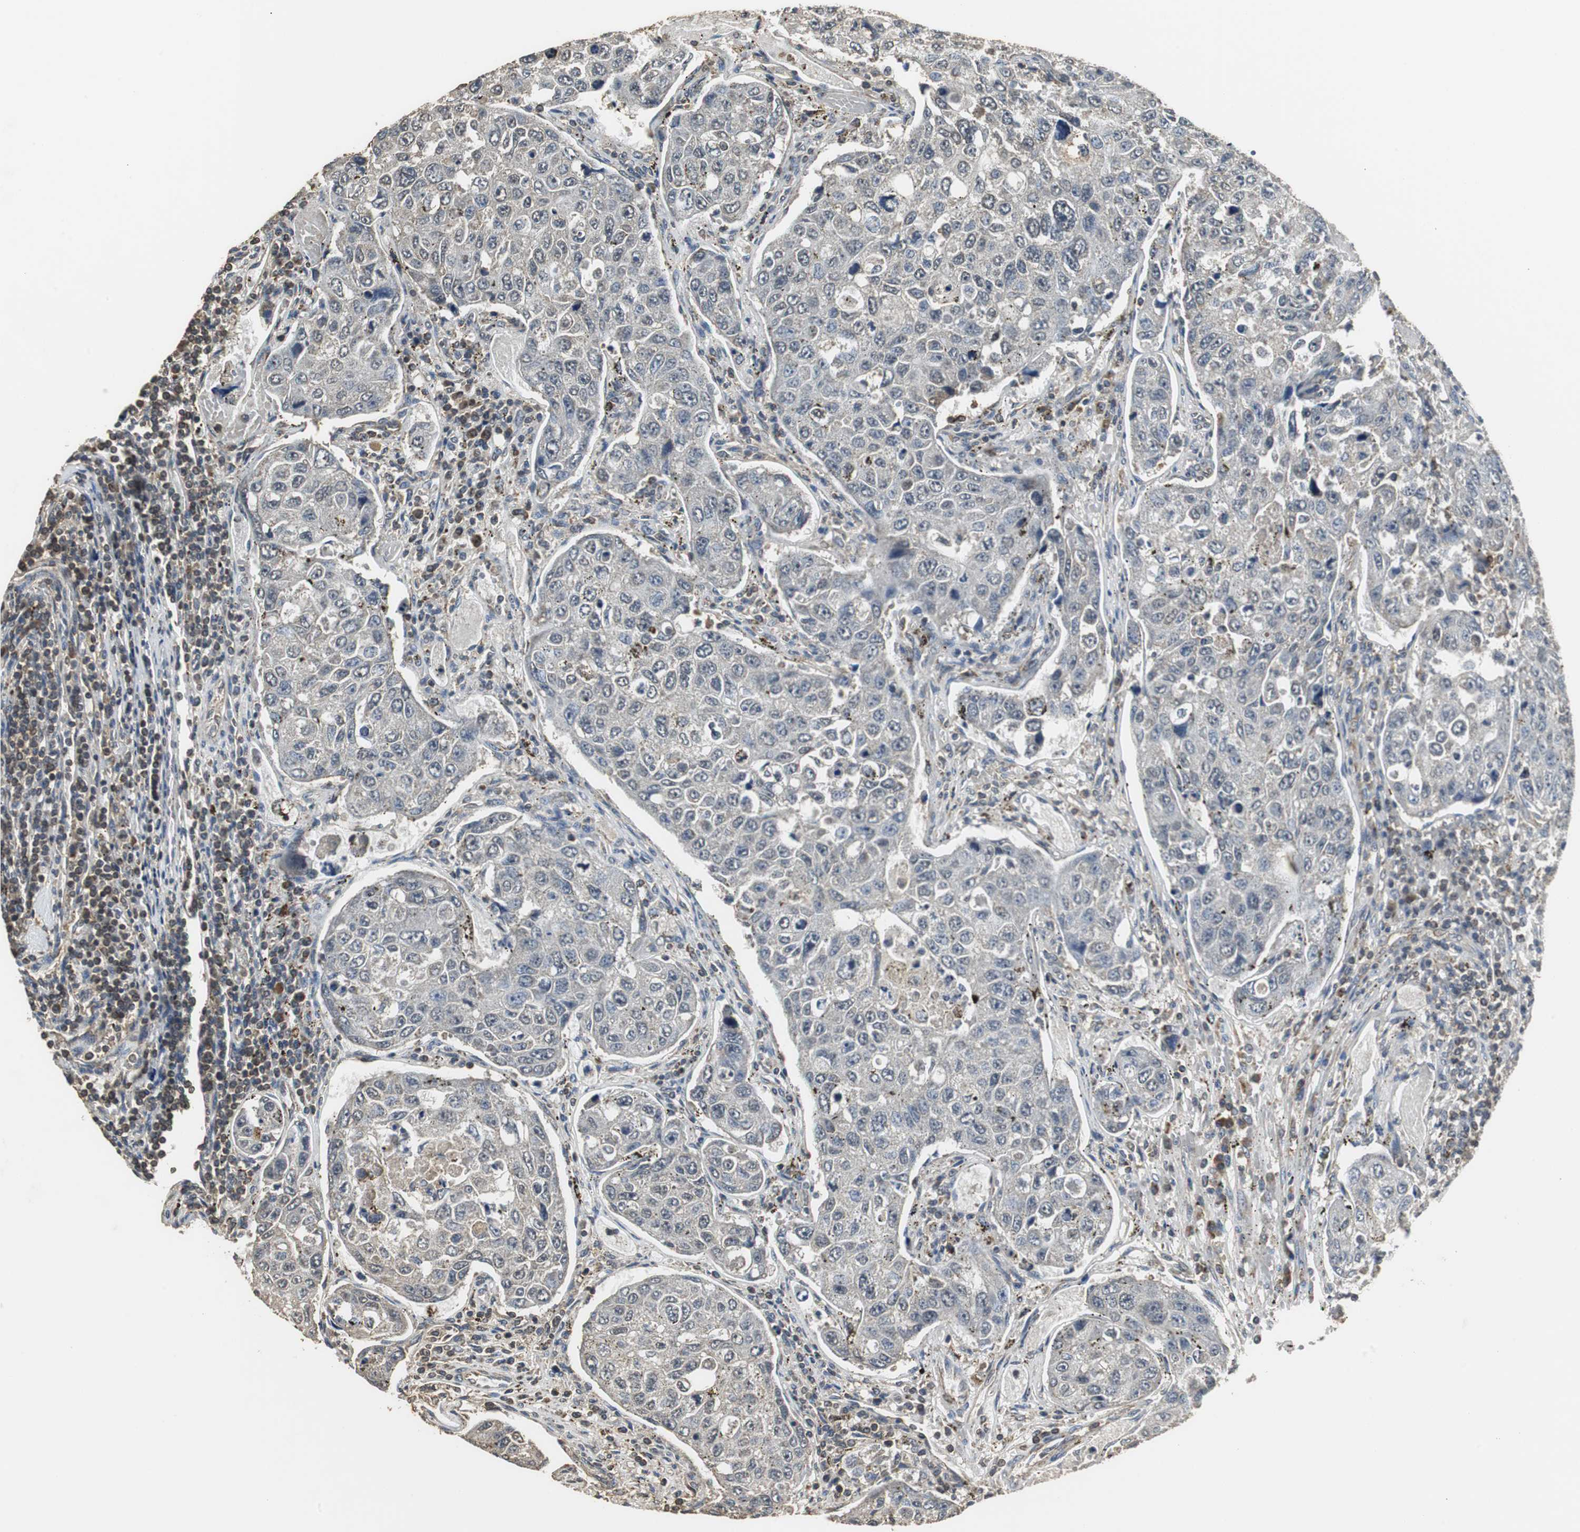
{"staining": {"intensity": "negative", "quantity": "none", "location": "none"}, "tissue": "urothelial cancer", "cell_type": "Tumor cells", "image_type": "cancer", "snomed": [{"axis": "morphology", "description": "Urothelial carcinoma, High grade"}, {"axis": "topography", "description": "Lymph node"}, {"axis": "topography", "description": "Urinary bladder"}], "caption": "Histopathology image shows no protein expression in tumor cells of urothelial cancer tissue.", "gene": "NNT", "patient": {"sex": "male", "age": 51}}